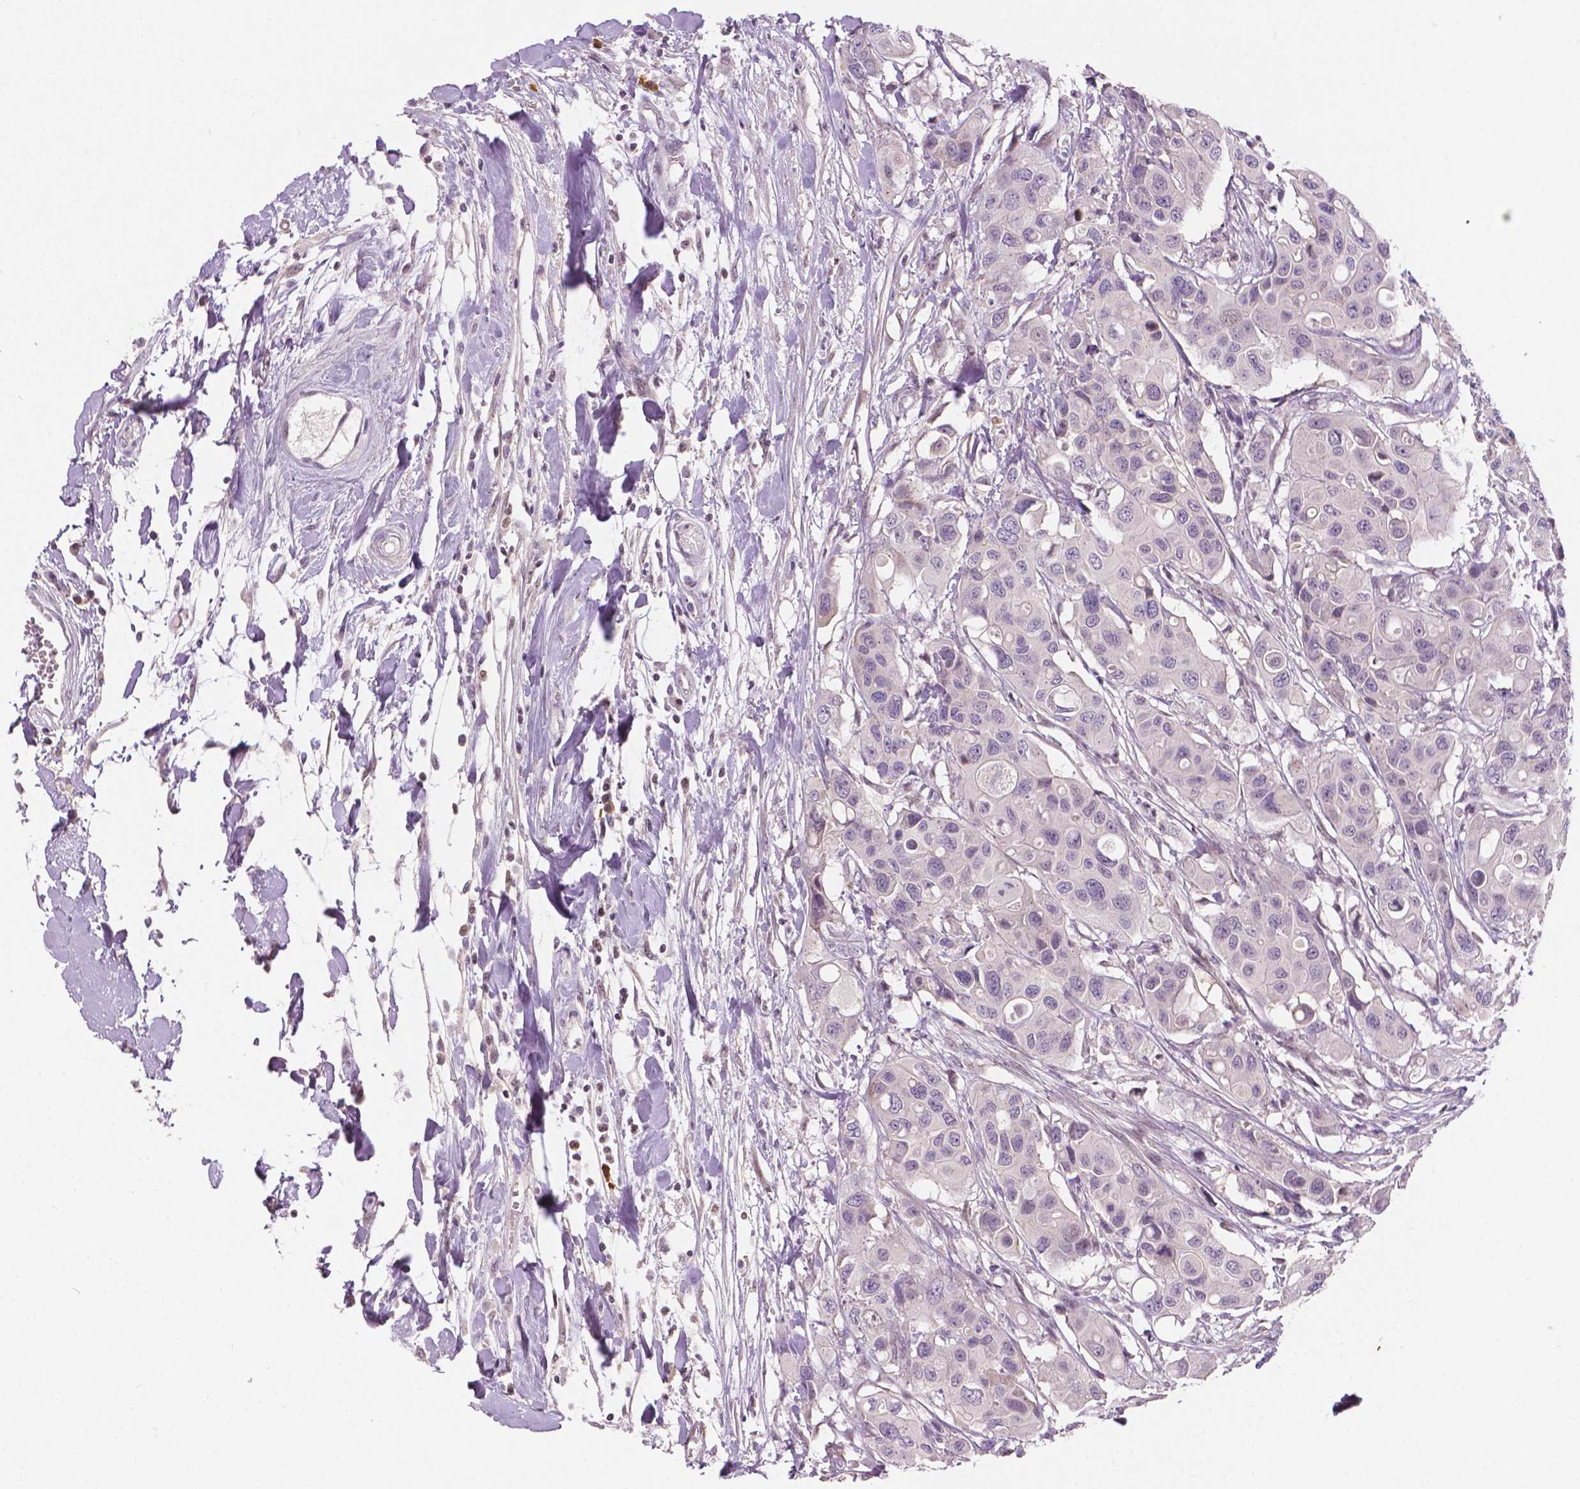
{"staining": {"intensity": "negative", "quantity": "none", "location": "none"}, "tissue": "colorectal cancer", "cell_type": "Tumor cells", "image_type": "cancer", "snomed": [{"axis": "morphology", "description": "Adenocarcinoma, NOS"}, {"axis": "topography", "description": "Colon"}], "caption": "Immunohistochemistry (IHC) of human adenocarcinoma (colorectal) exhibits no expression in tumor cells.", "gene": "NCAN", "patient": {"sex": "male", "age": 77}}